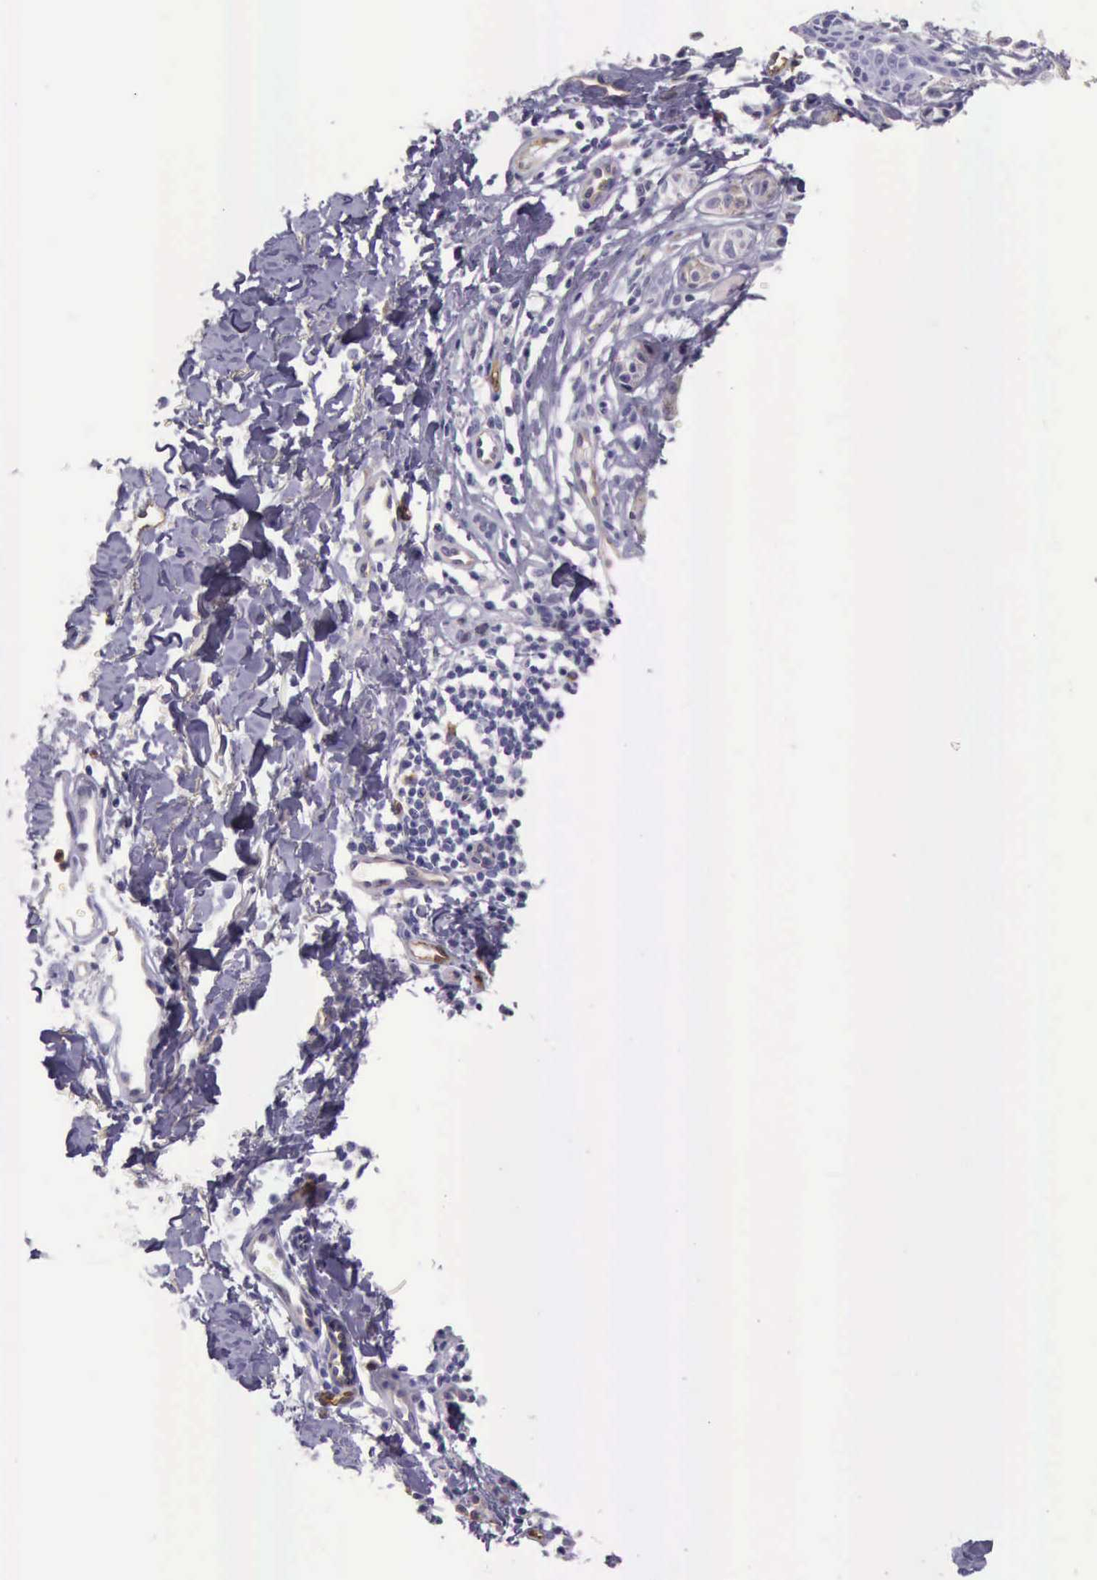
{"staining": {"intensity": "moderate", "quantity": "<25%", "location": "cytoplasmic/membranous"}, "tissue": "melanoma", "cell_type": "Tumor cells", "image_type": "cancer", "snomed": [{"axis": "morphology", "description": "Malignant melanoma, NOS"}, {"axis": "topography", "description": "Skin"}], "caption": "An IHC micrograph of tumor tissue is shown. Protein staining in brown shows moderate cytoplasmic/membranous positivity in melanoma within tumor cells.", "gene": "TCEANC", "patient": {"sex": "male", "age": 40}}